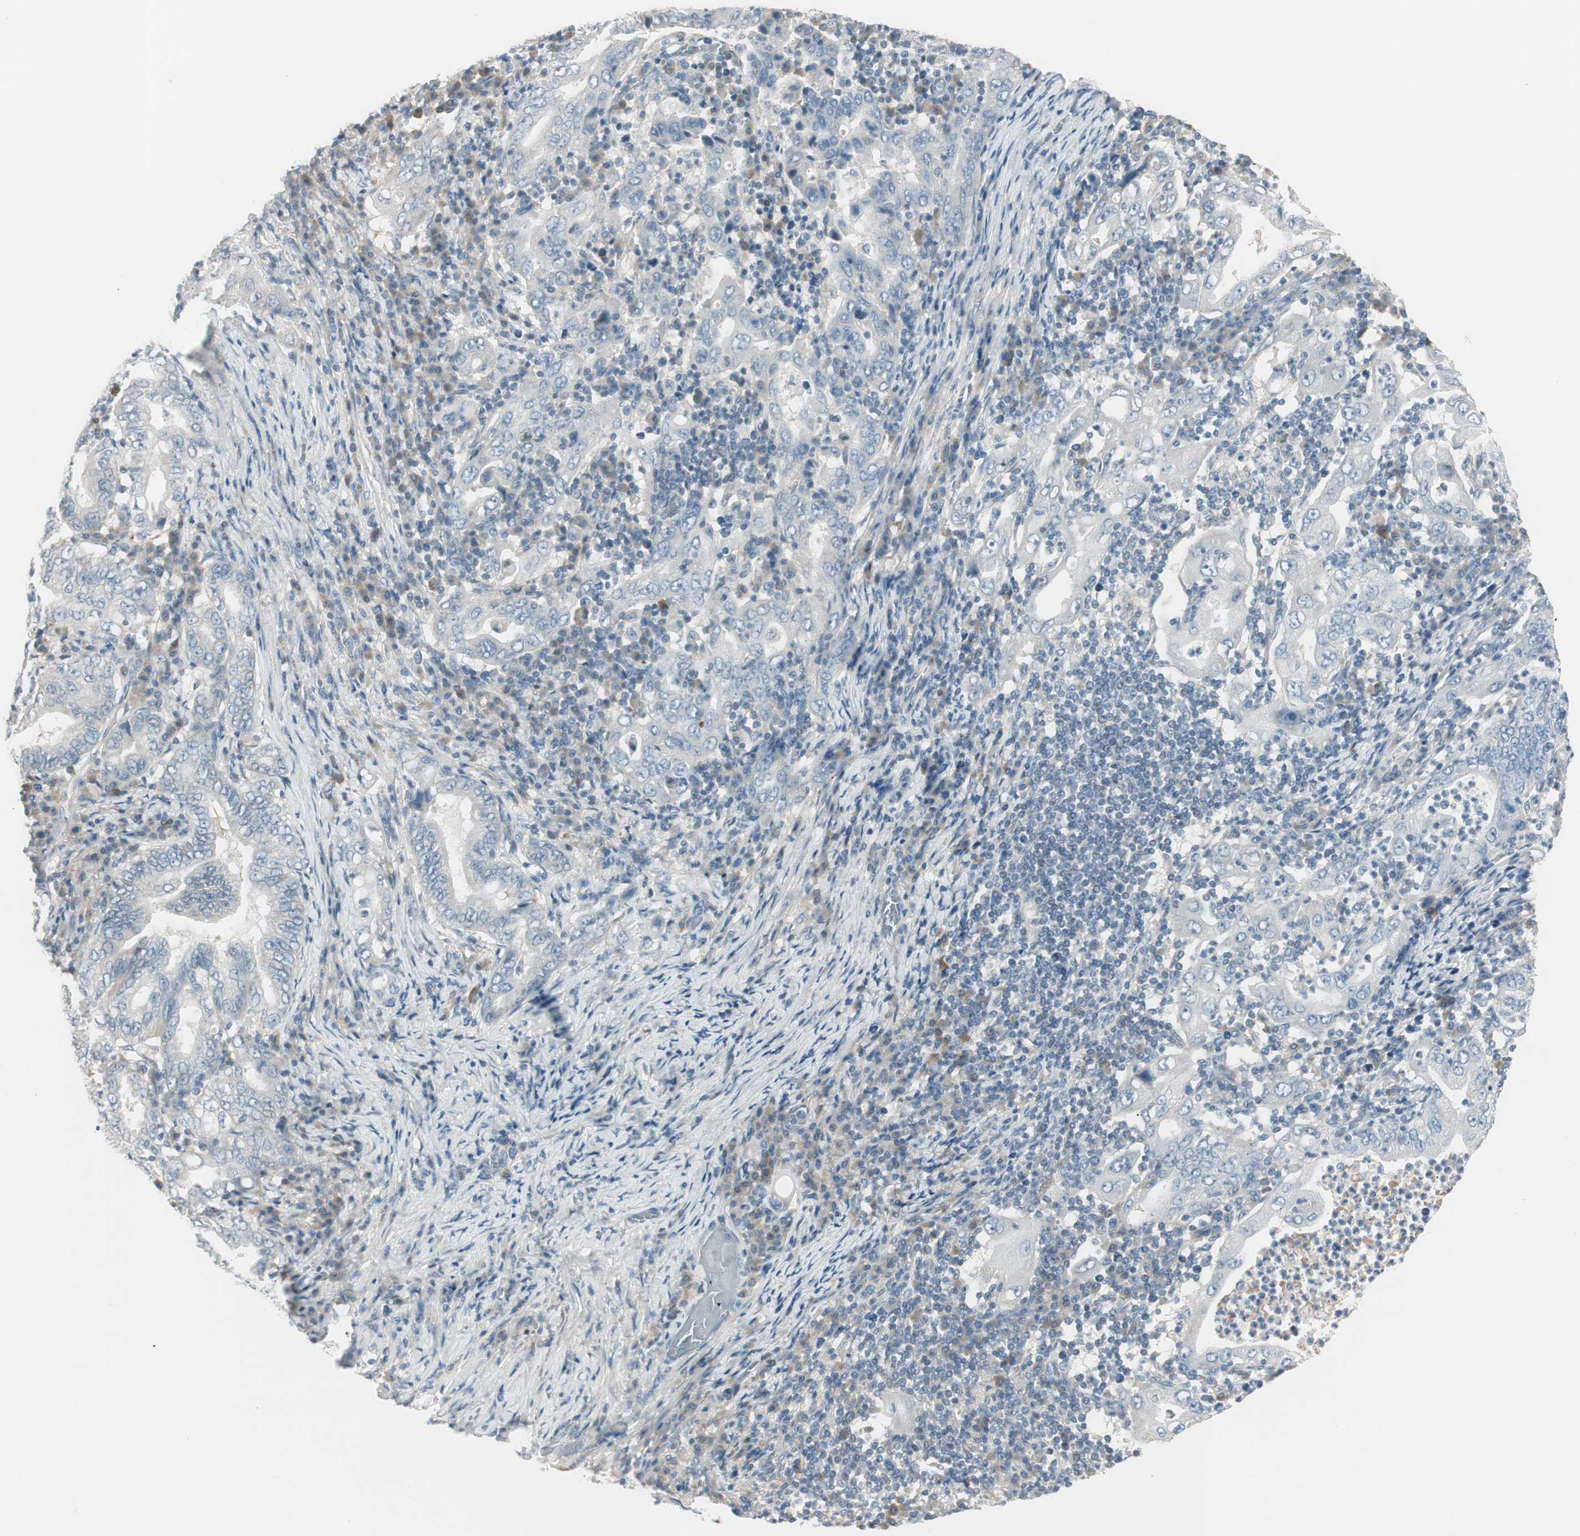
{"staining": {"intensity": "negative", "quantity": "none", "location": "none"}, "tissue": "stomach cancer", "cell_type": "Tumor cells", "image_type": "cancer", "snomed": [{"axis": "morphology", "description": "Normal tissue, NOS"}, {"axis": "morphology", "description": "Adenocarcinoma, NOS"}, {"axis": "topography", "description": "Esophagus"}, {"axis": "topography", "description": "Stomach, upper"}, {"axis": "topography", "description": "Peripheral nerve tissue"}], "caption": "The micrograph demonstrates no staining of tumor cells in stomach adenocarcinoma.", "gene": "EVA1A", "patient": {"sex": "male", "age": 62}}